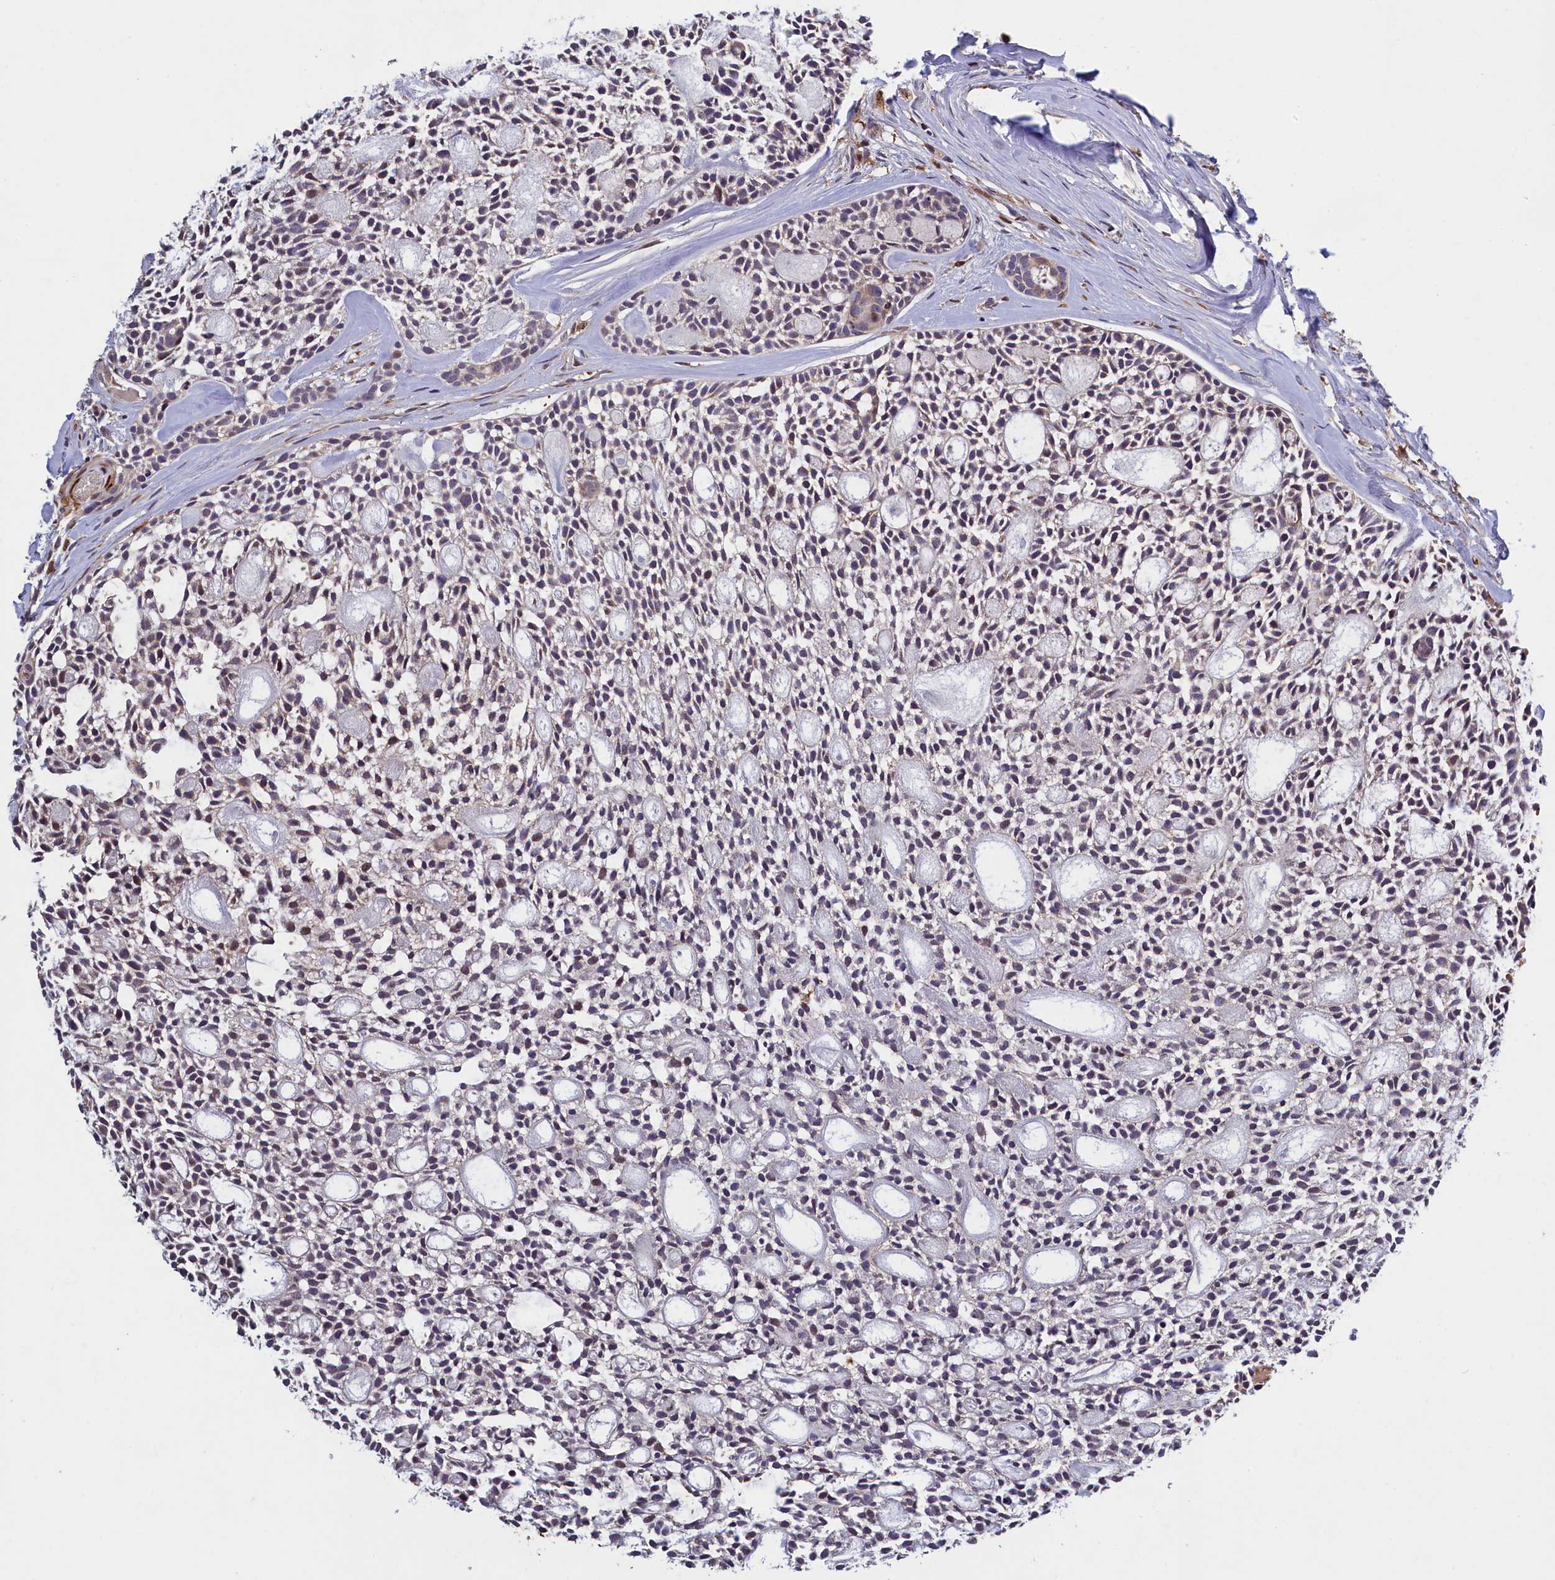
{"staining": {"intensity": "weak", "quantity": "<25%", "location": "cytoplasmic/membranous"}, "tissue": "head and neck cancer", "cell_type": "Tumor cells", "image_type": "cancer", "snomed": [{"axis": "morphology", "description": "Adenocarcinoma, NOS"}, {"axis": "topography", "description": "Subcutis"}, {"axis": "topography", "description": "Head-Neck"}], "caption": "A histopathology image of head and neck adenocarcinoma stained for a protein exhibits no brown staining in tumor cells. The staining was performed using DAB (3,3'-diaminobenzidine) to visualize the protein expression in brown, while the nuclei were stained in blue with hematoxylin (Magnification: 20x).", "gene": "NAIP", "patient": {"sex": "female", "age": 73}}